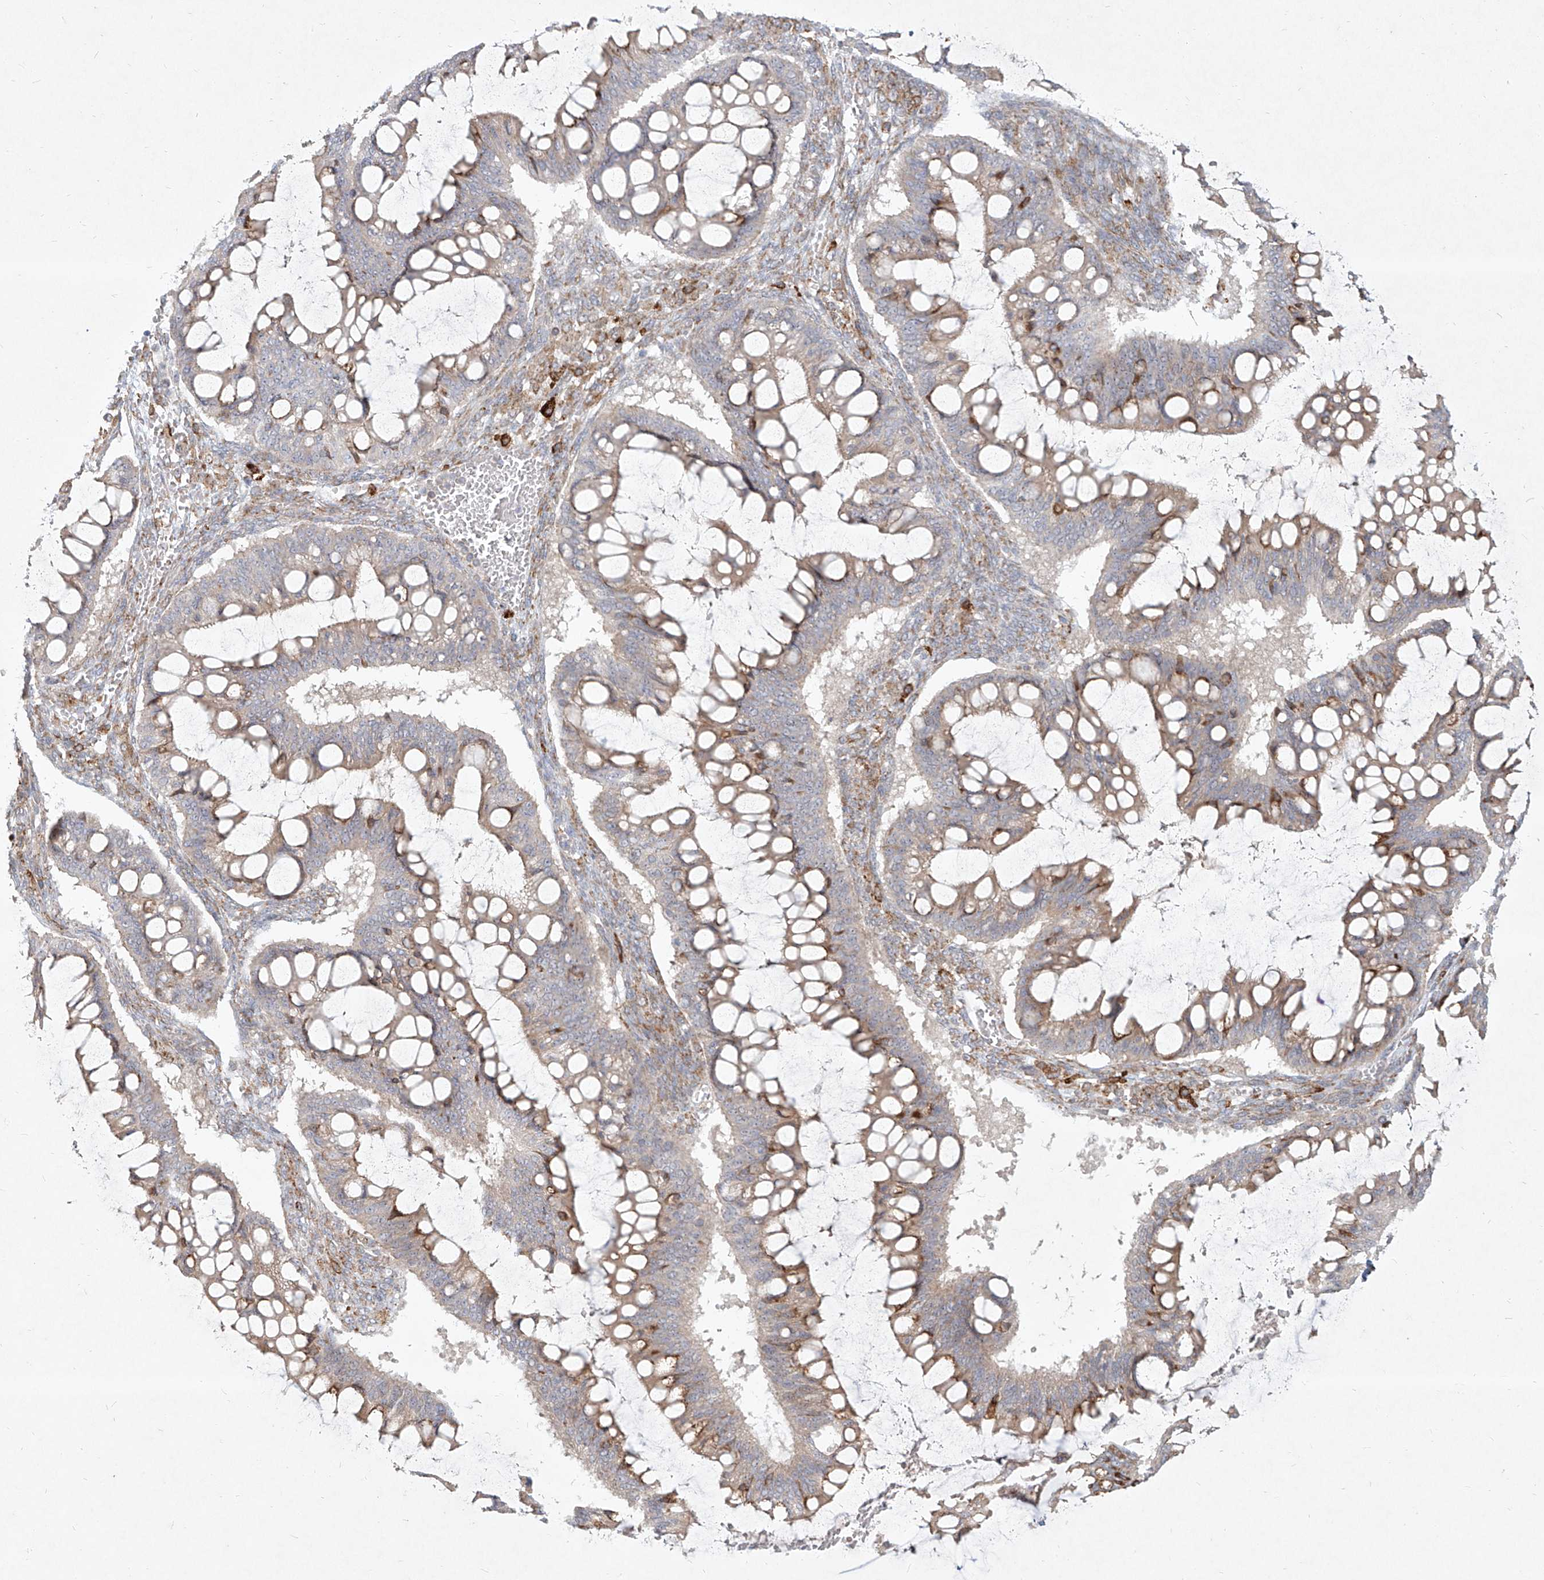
{"staining": {"intensity": "negative", "quantity": "none", "location": "none"}, "tissue": "ovarian cancer", "cell_type": "Tumor cells", "image_type": "cancer", "snomed": [{"axis": "morphology", "description": "Cystadenocarcinoma, mucinous, NOS"}, {"axis": "topography", "description": "Ovary"}], "caption": "Tumor cells are negative for protein expression in human ovarian cancer.", "gene": "CD209", "patient": {"sex": "female", "age": 73}}